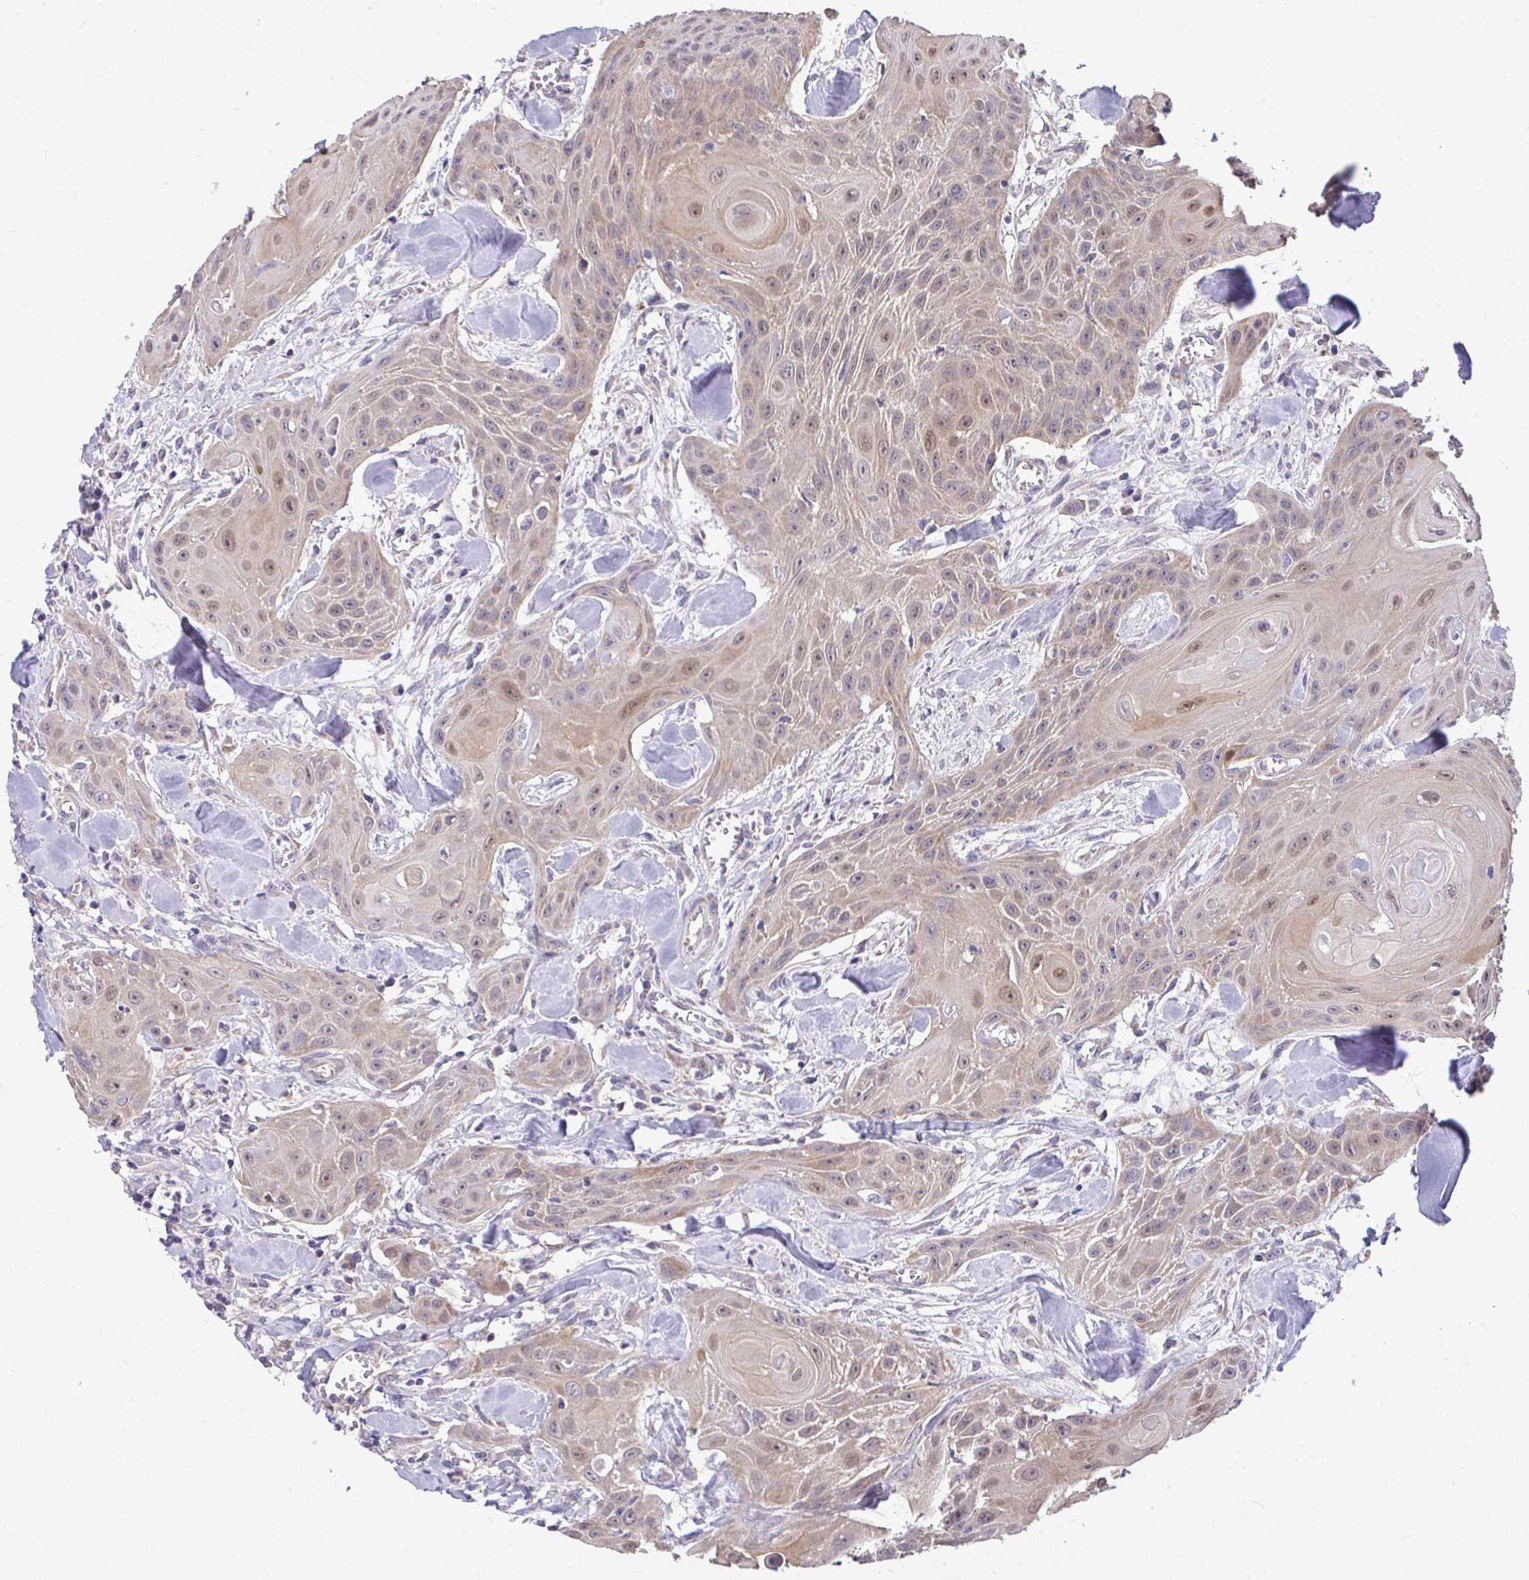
{"staining": {"intensity": "weak", "quantity": ">75%", "location": "cytoplasmic/membranous,nuclear"}, "tissue": "head and neck cancer", "cell_type": "Tumor cells", "image_type": "cancer", "snomed": [{"axis": "morphology", "description": "Squamous cell carcinoma, NOS"}, {"axis": "topography", "description": "Lymph node"}, {"axis": "topography", "description": "Salivary gland"}, {"axis": "topography", "description": "Head-Neck"}], "caption": "A brown stain shows weak cytoplasmic/membranous and nuclear expression of a protein in human head and neck cancer (squamous cell carcinoma) tumor cells.", "gene": "SARS2", "patient": {"sex": "female", "age": 74}}